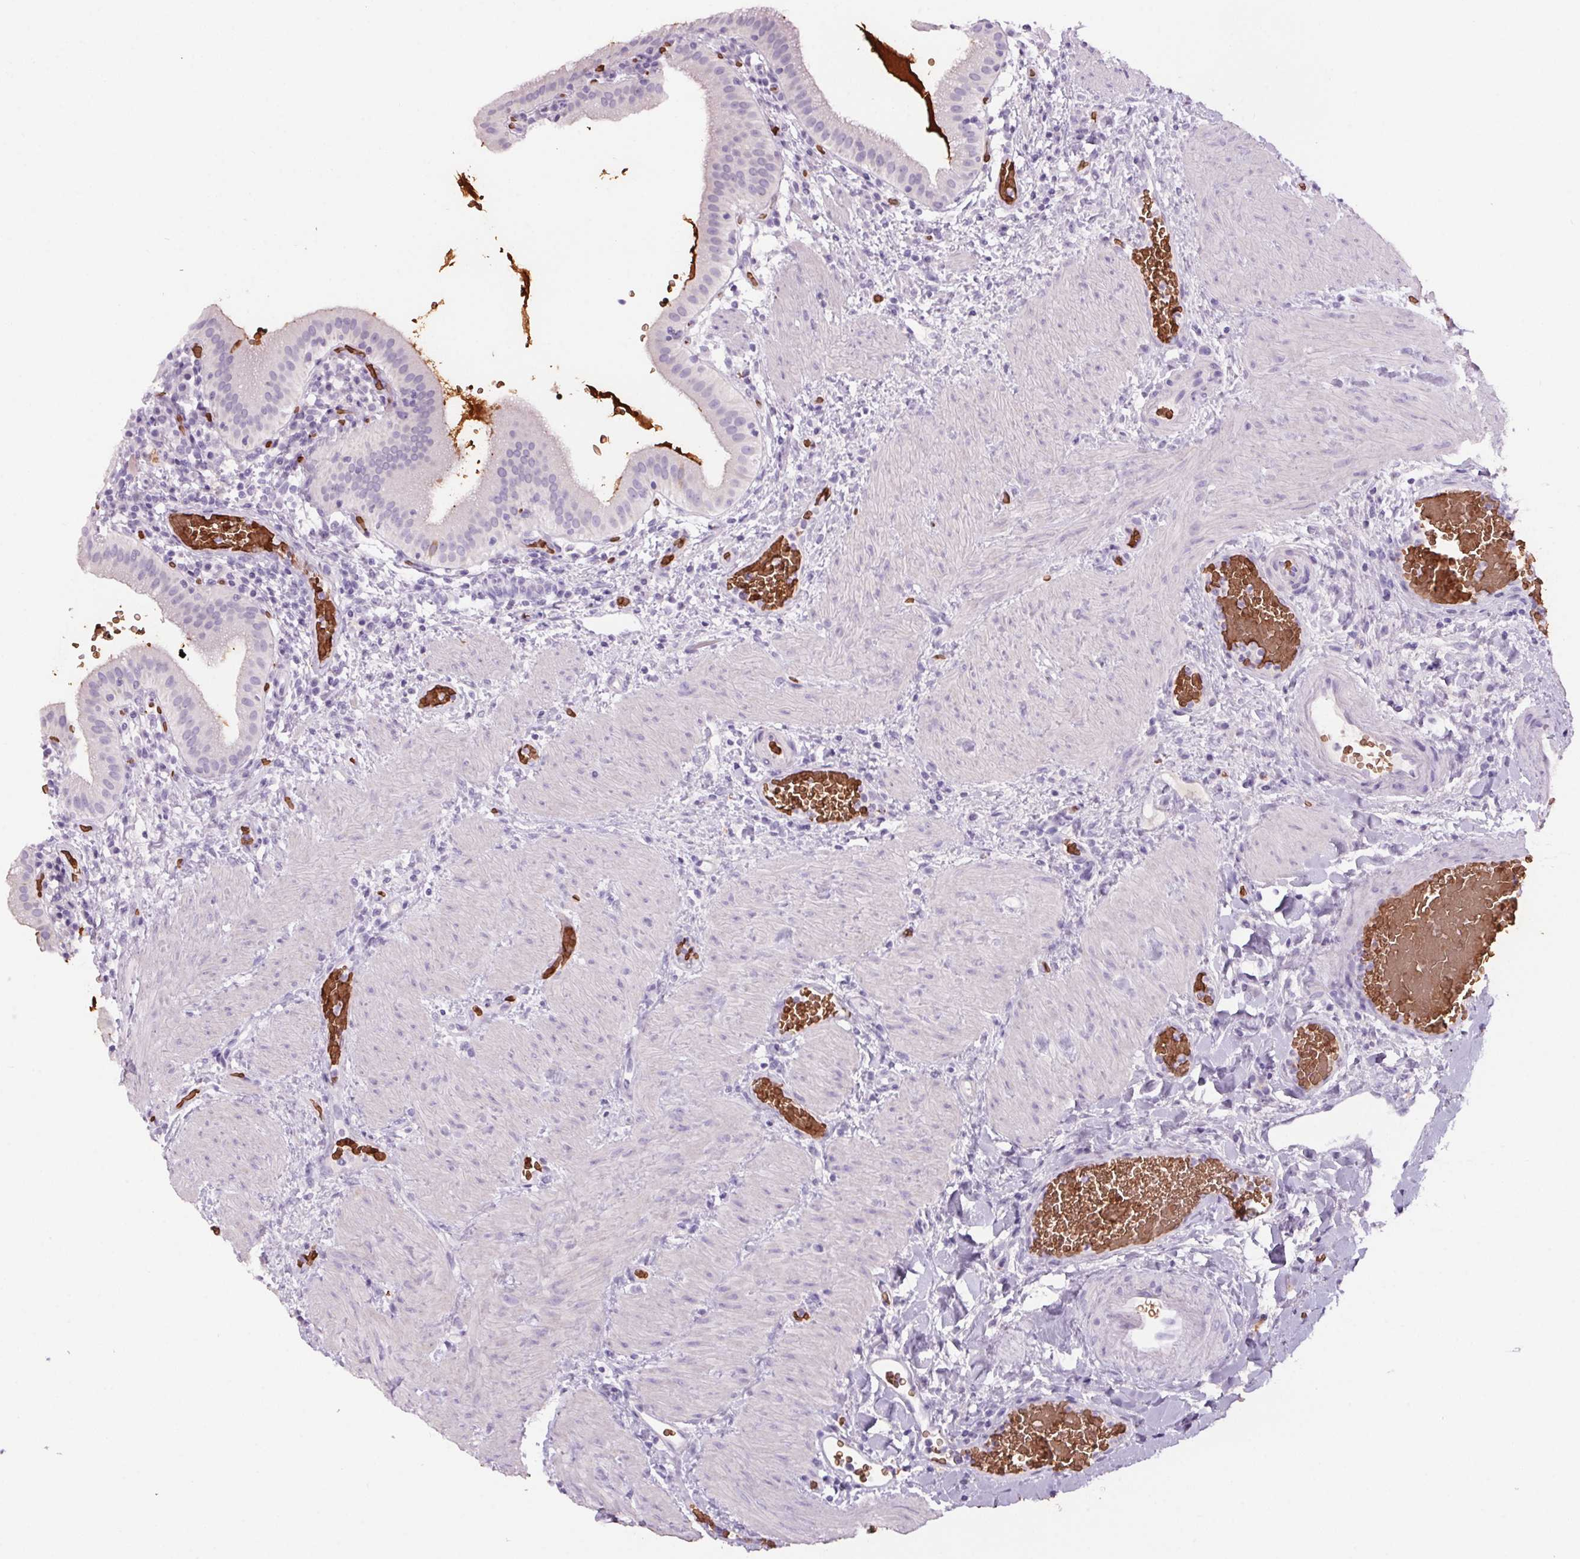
{"staining": {"intensity": "negative", "quantity": "none", "location": "none"}, "tissue": "gallbladder", "cell_type": "Glandular cells", "image_type": "normal", "snomed": [{"axis": "morphology", "description": "Normal tissue, NOS"}, {"axis": "topography", "description": "Gallbladder"}], "caption": "Immunohistochemistry of benign gallbladder reveals no expression in glandular cells.", "gene": "HBQ1", "patient": {"sex": "male", "age": 26}}